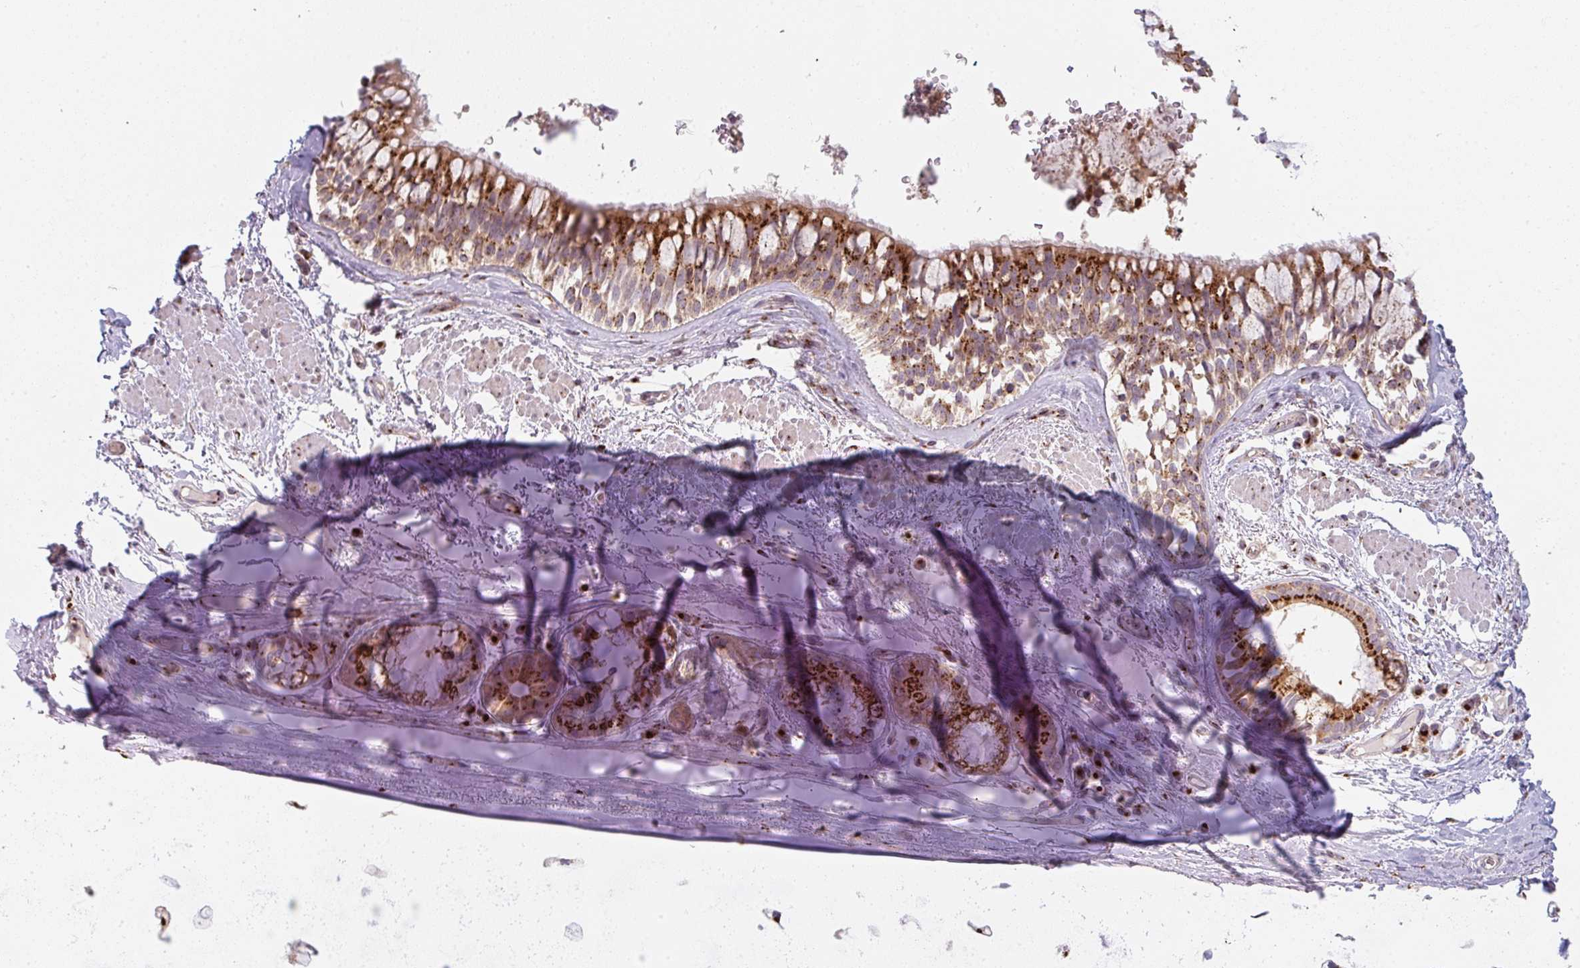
{"staining": {"intensity": "moderate", "quantity": "25%-75%", "location": "cytoplasmic/membranous"}, "tissue": "soft tissue", "cell_type": "Chondrocytes", "image_type": "normal", "snomed": [{"axis": "morphology", "description": "Normal tissue, NOS"}, {"axis": "topography", "description": "Cartilage tissue"}, {"axis": "topography", "description": "Bronchus"}], "caption": "Protein staining of normal soft tissue reveals moderate cytoplasmic/membranous expression in about 25%-75% of chondrocytes.", "gene": "GVQW3", "patient": {"sex": "male", "age": 64}}